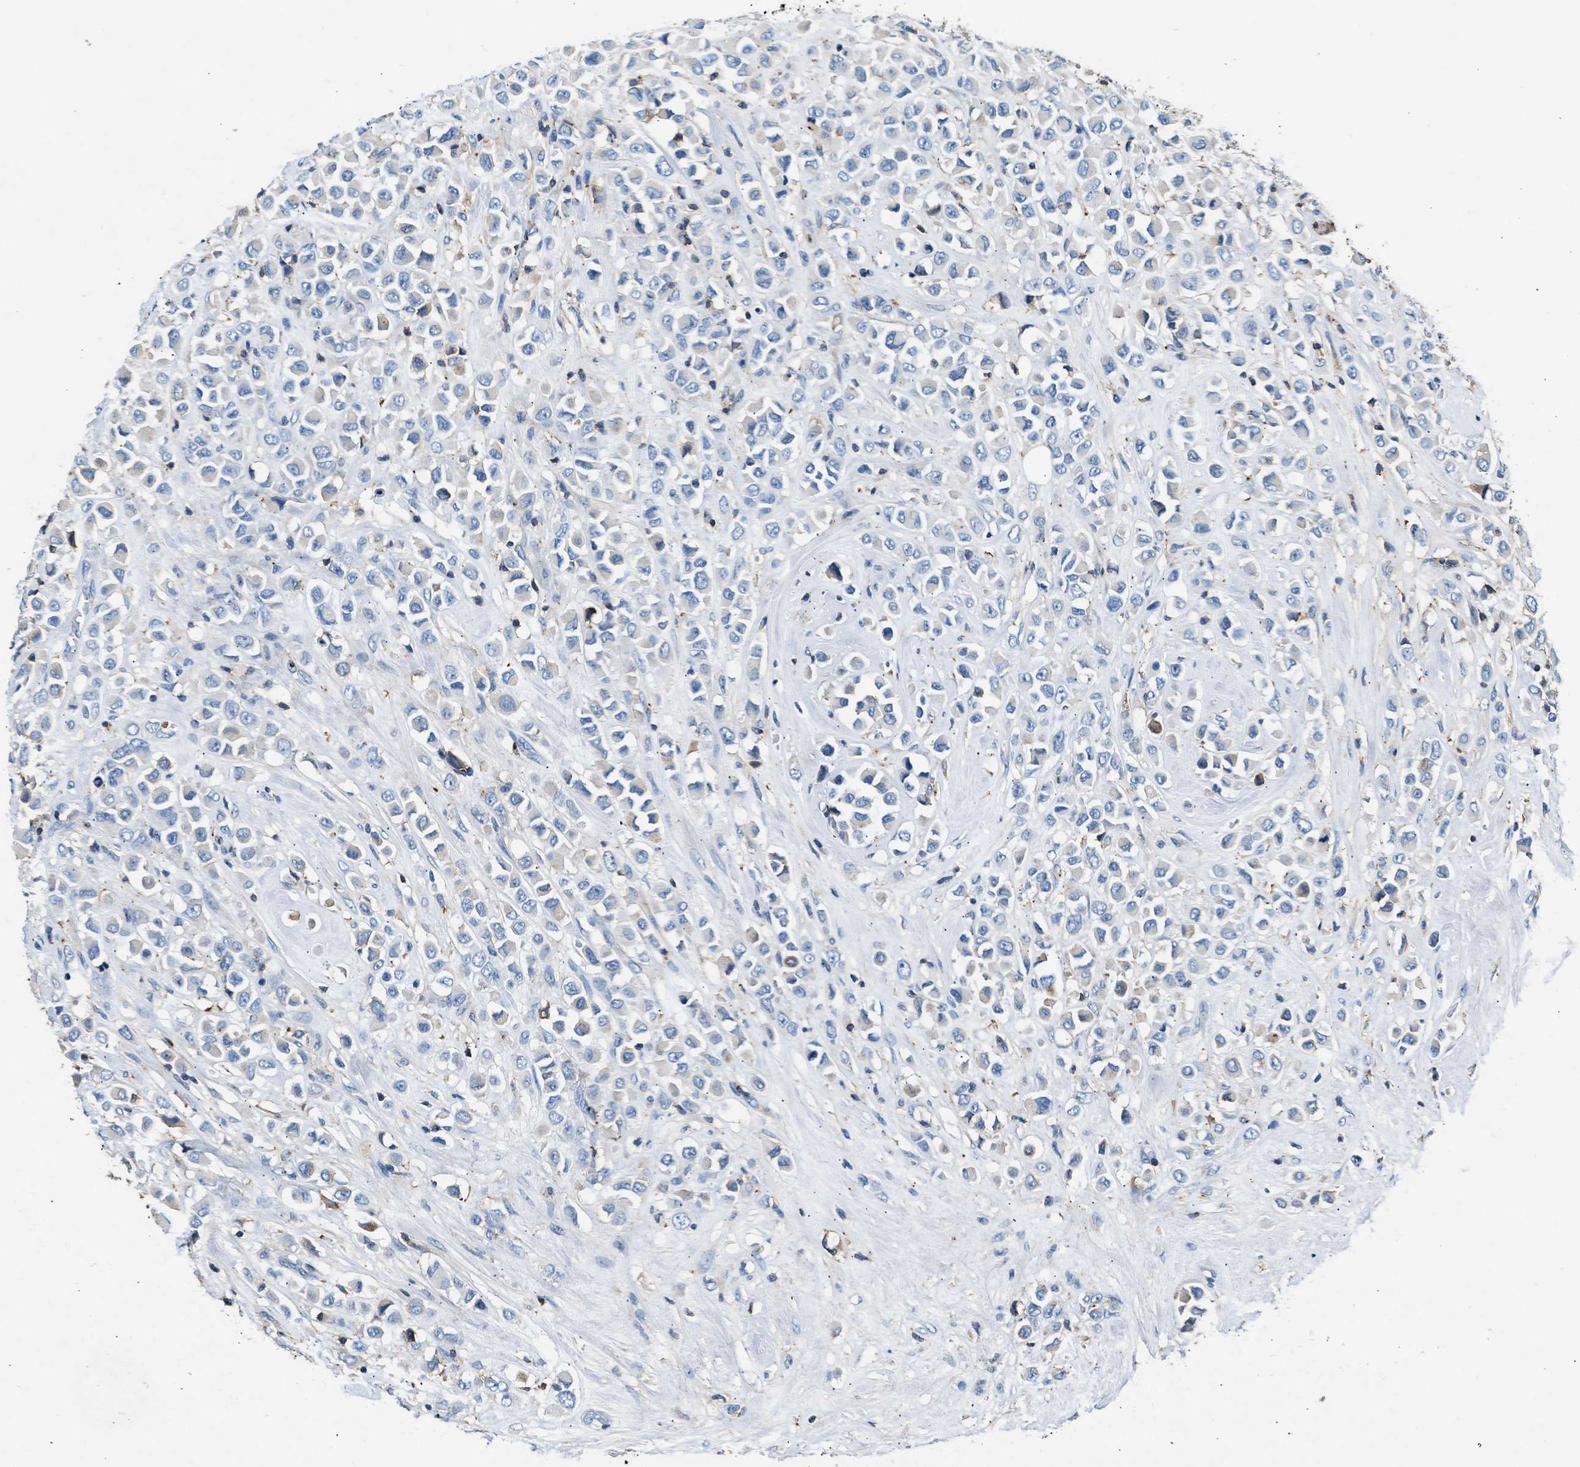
{"staining": {"intensity": "negative", "quantity": "none", "location": "none"}, "tissue": "breast cancer", "cell_type": "Tumor cells", "image_type": "cancer", "snomed": [{"axis": "morphology", "description": "Duct carcinoma"}, {"axis": "topography", "description": "Breast"}], "caption": "DAB immunohistochemical staining of human intraductal carcinoma (breast) demonstrates no significant expression in tumor cells.", "gene": "KCNQ4", "patient": {"sex": "female", "age": 61}}